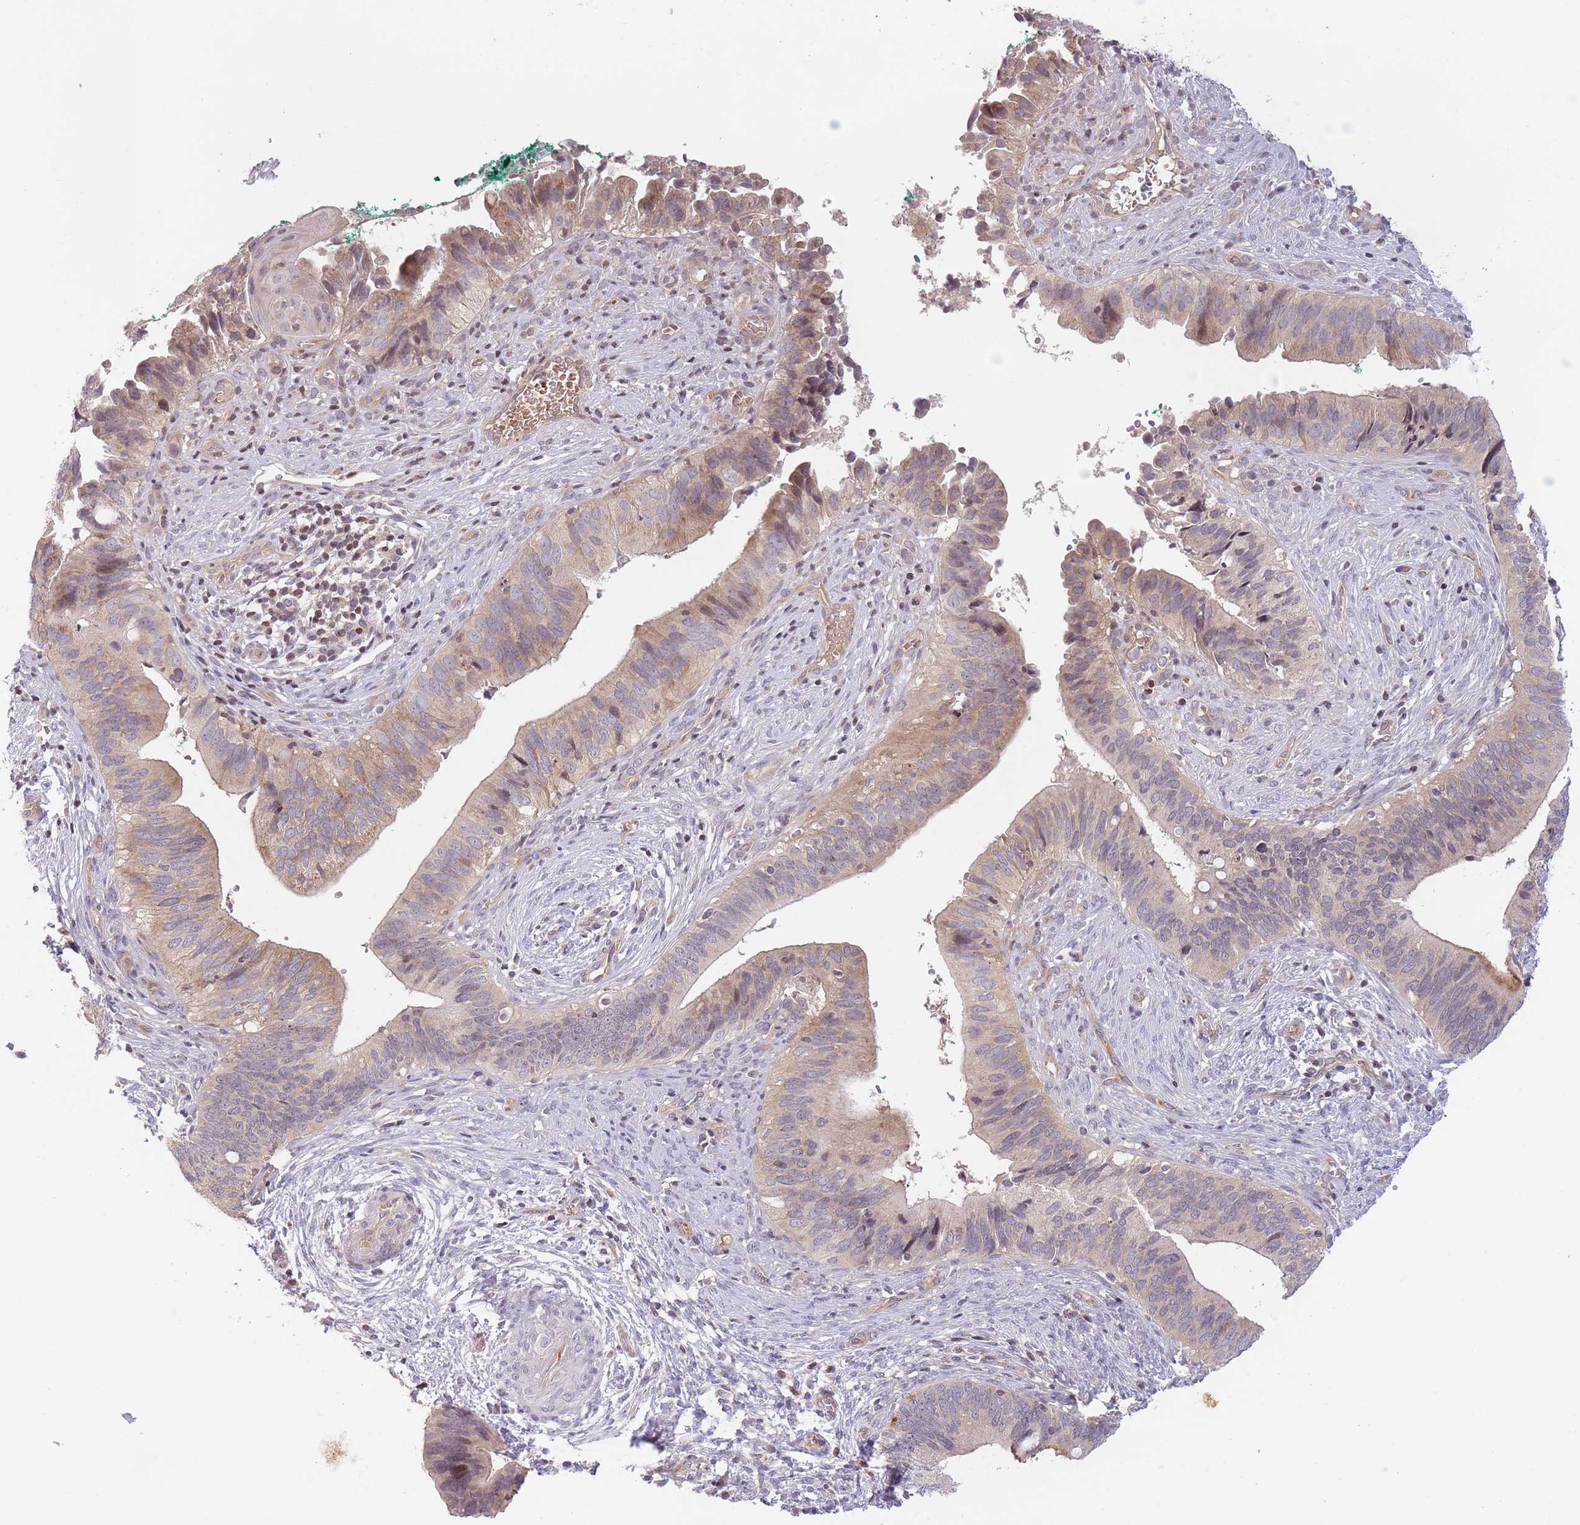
{"staining": {"intensity": "weak", "quantity": "25%-75%", "location": "cytoplasmic/membranous"}, "tissue": "cervical cancer", "cell_type": "Tumor cells", "image_type": "cancer", "snomed": [{"axis": "morphology", "description": "Adenocarcinoma, NOS"}, {"axis": "topography", "description": "Cervix"}], "caption": "Cervical cancer stained with a protein marker exhibits weak staining in tumor cells.", "gene": "SLC35F5", "patient": {"sex": "female", "age": 42}}